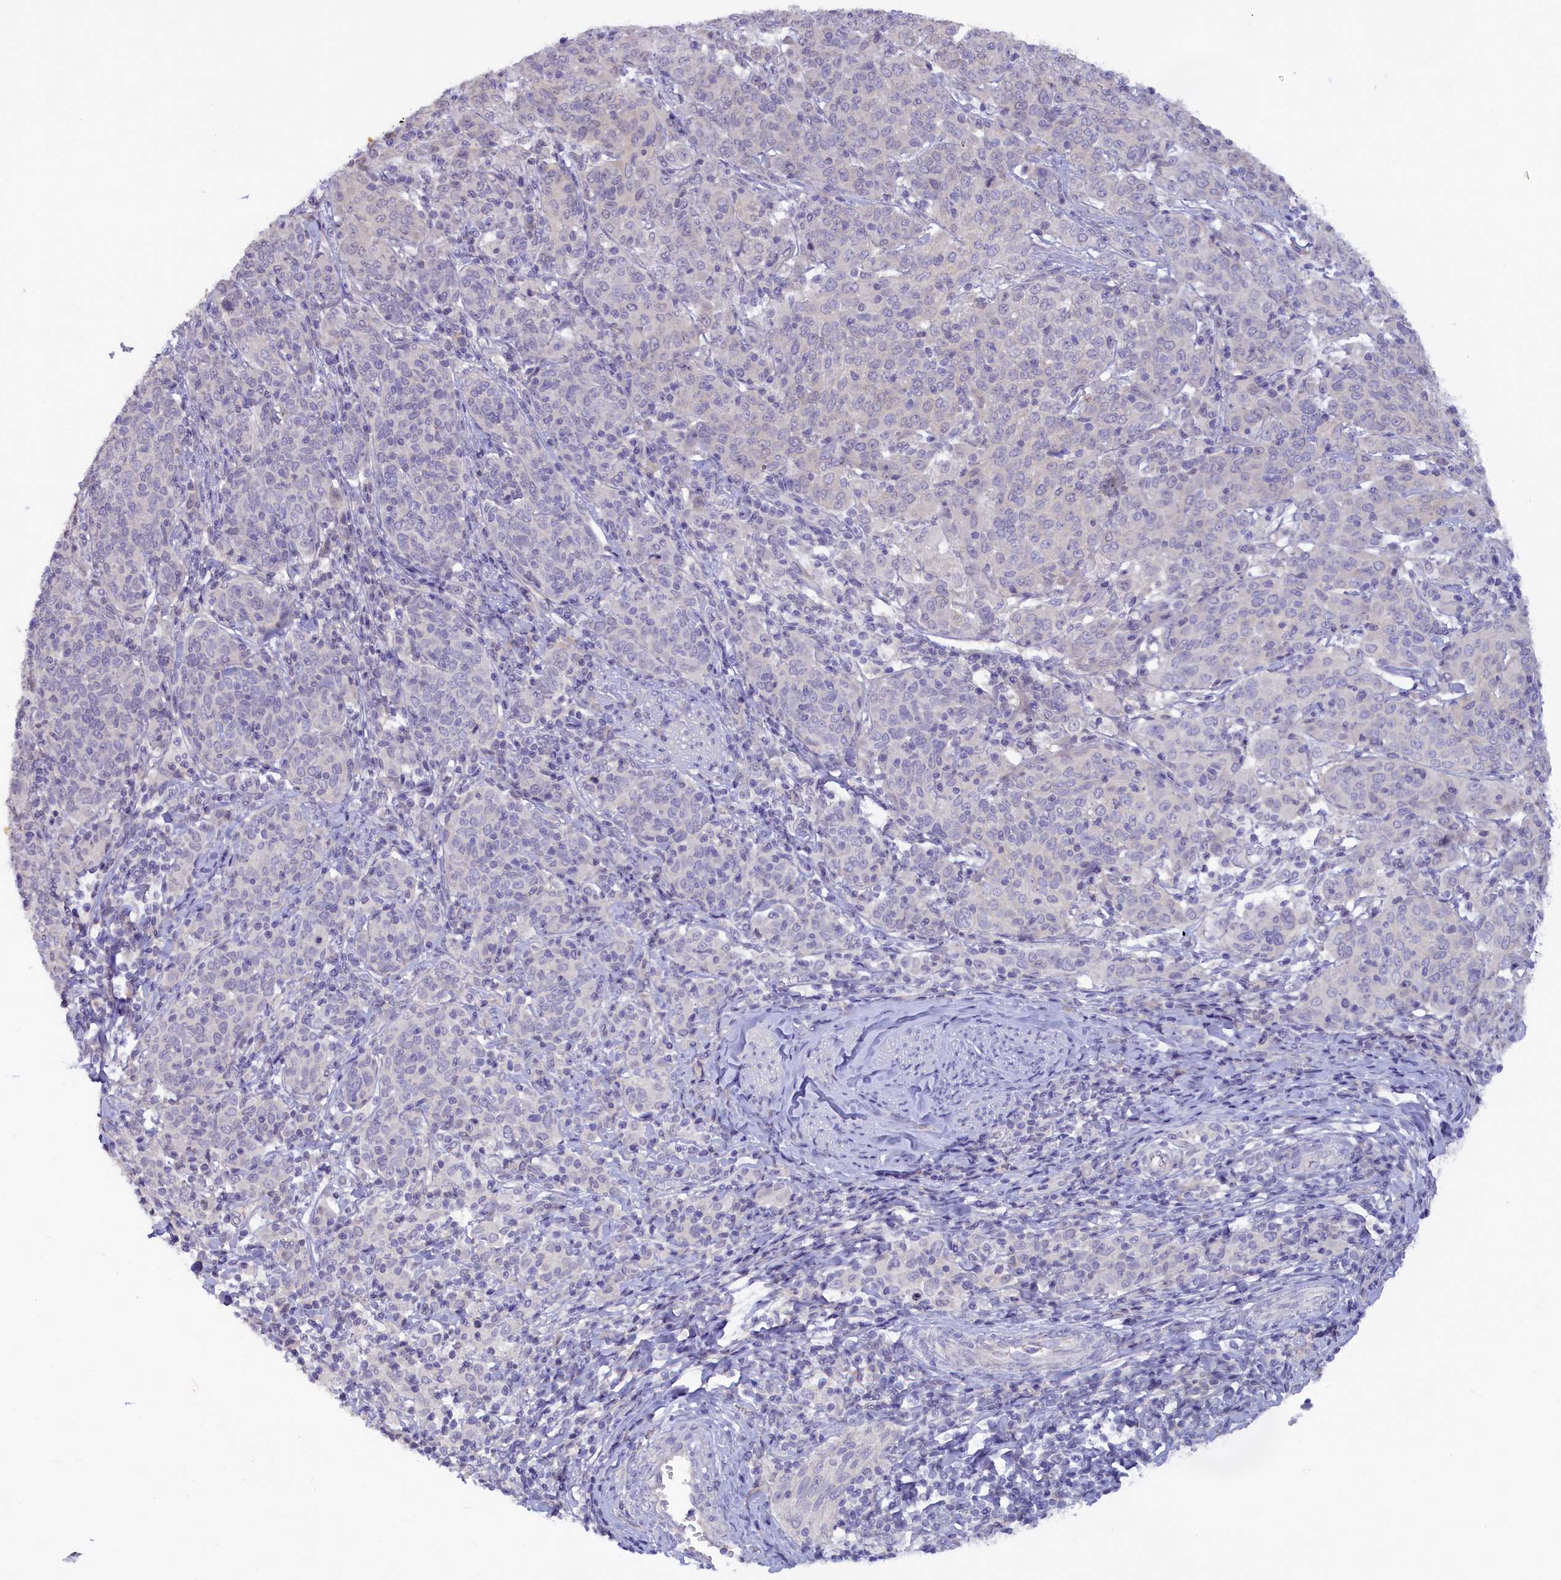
{"staining": {"intensity": "negative", "quantity": "none", "location": "none"}, "tissue": "cervical cancer", "cell_type": "Tumor cells", "image_type": "cancer", "snomed": [{"axis": "morphology", "description": "Squamous cell carcinoma, NOS"}, {"axis": "topography", "description": "Cervix"}], "caption": "An image of human cervical cancer is negative for staining in tumor cells. Brightfield microscopy of immunohistochemistry stained with DAB (3,3'-diaminobenzidine) (brown) and hematoxylin (blue), captured at high magnification.", "gene": "ZSWIM4", "patient": {"sex": "female", "age": 67}}